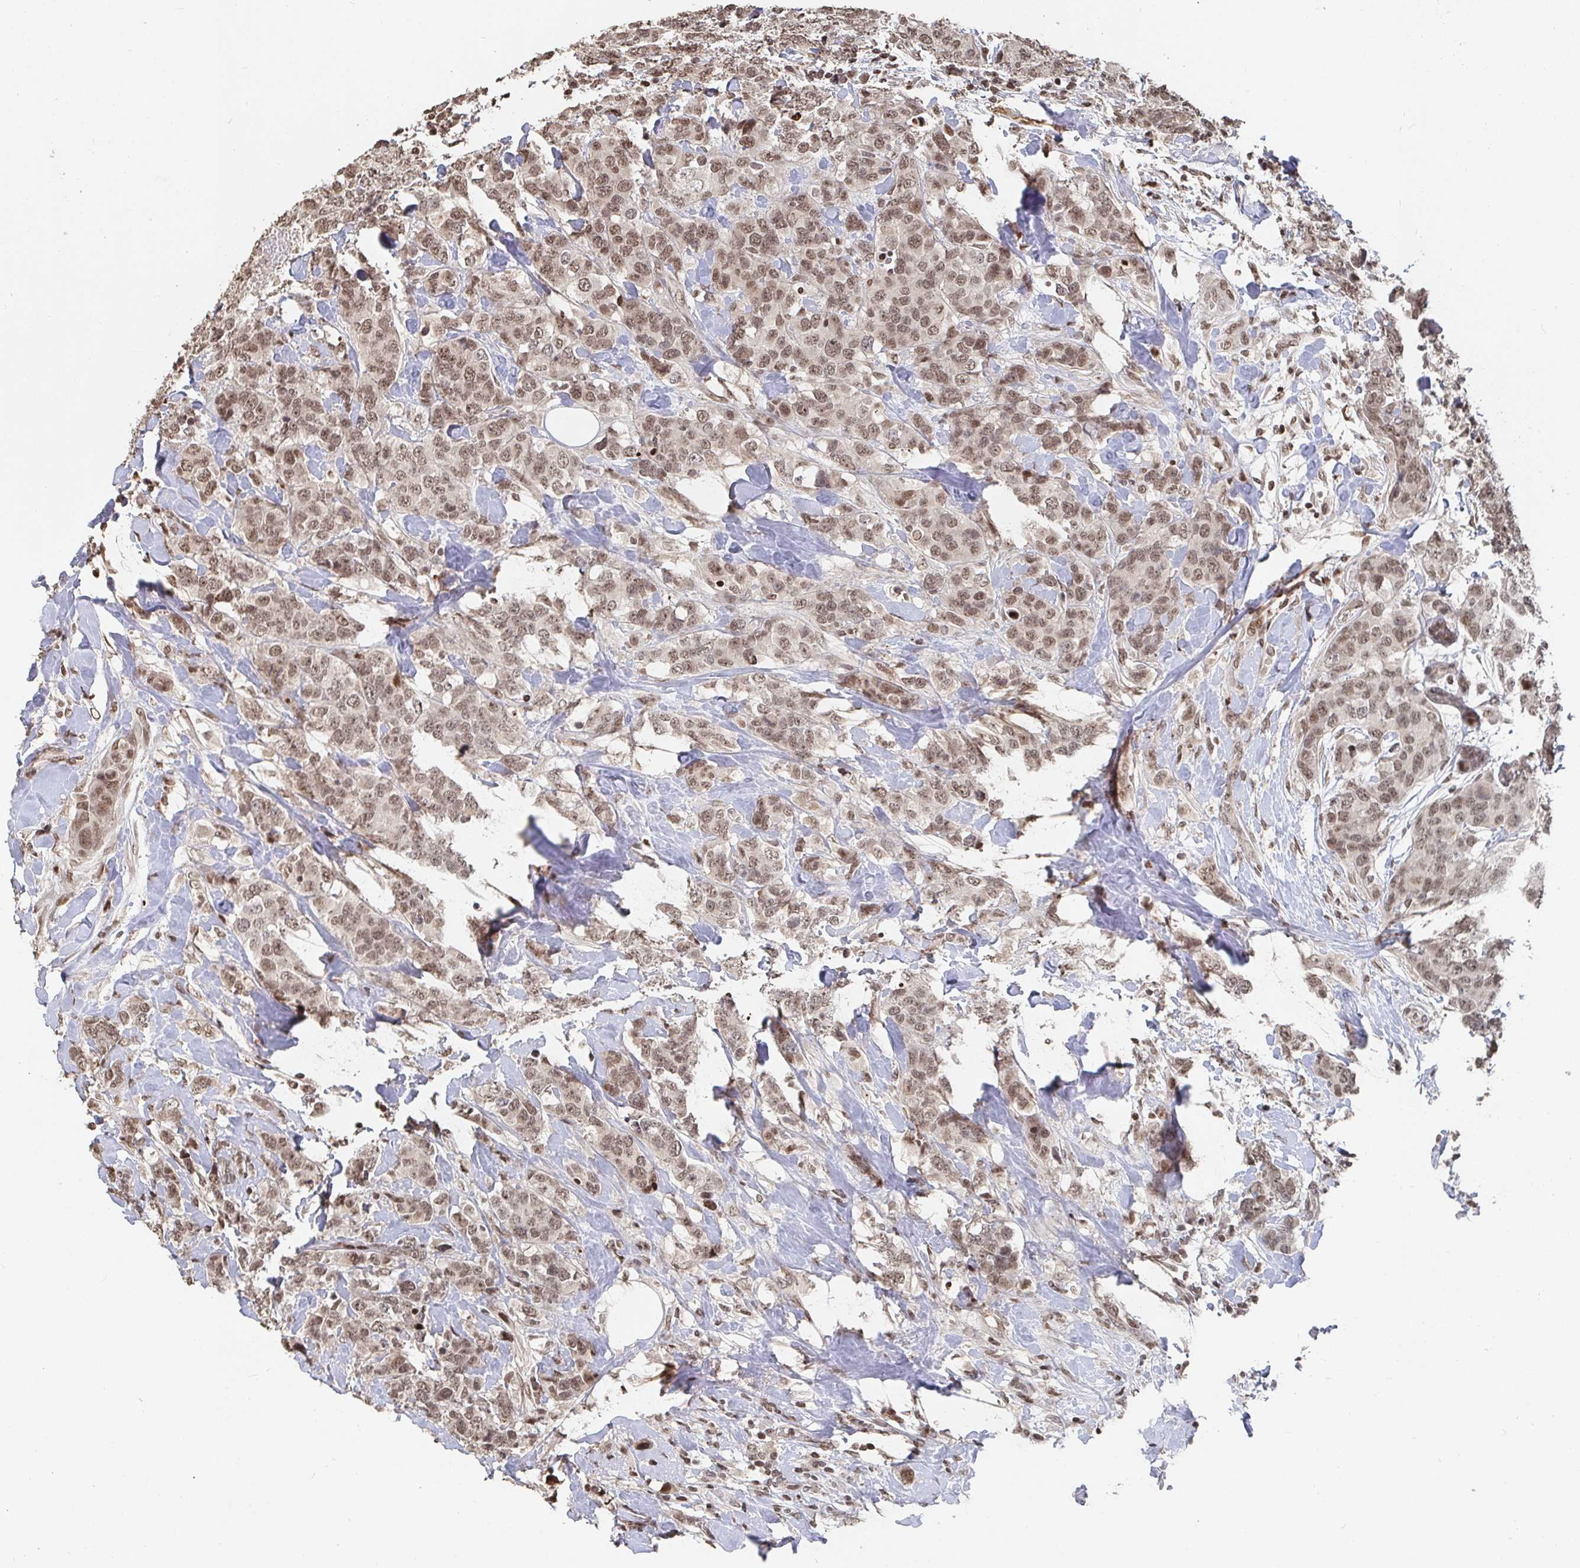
{"staining": {"intensity": "moderate", "quantity": ">75%", "location": "nuclear"}, "tissue": "breast cancer", "cell_type": "Tumor cells", "image_type": "cancer", "snomed": [{"axis": "morphology", "description": "Lobular carcinoma"}, {"axis": "topography", "description": "Breast"}], "caption": "The photomicrograph demonstrates staining of breast cancer (lobular carcinoma), revealing moderate nuclear protein expression (brown color) within tumor cells.", "gene": "ZDHHC12", "patient": {"sex": "female", "age": 59}}